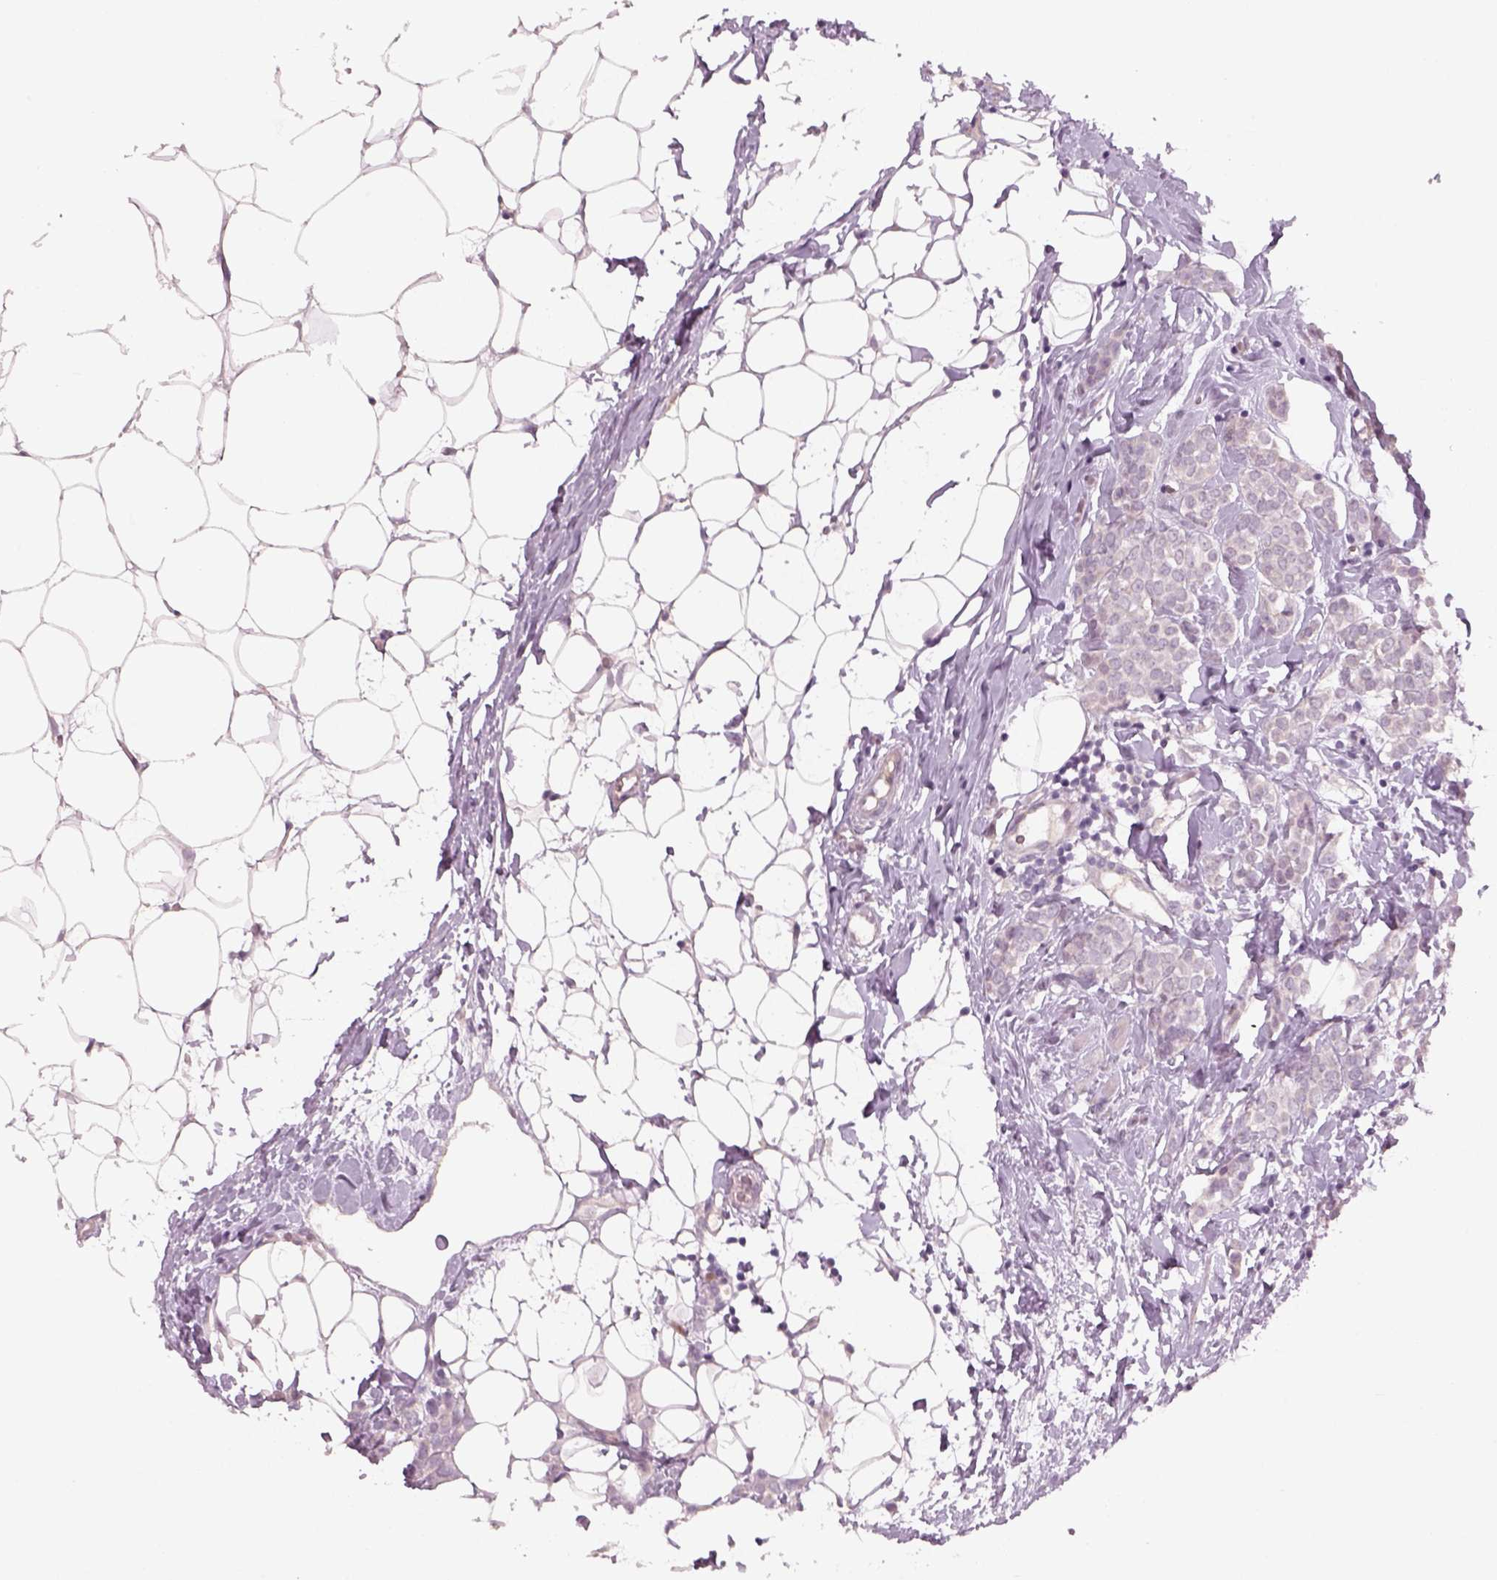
{"staining": {"intensity": "negative", "quantity": "none", "location": "none"}, "tissue": "breast cancer", "cell_type": "Tumor cells", "image_type": "cancer", "snomed": [{"axis": "morphology", "description": "Lobular carcinoma"}, {"axis": "topography", "description": "Breast"}], "caption": "IHC of human breast lobular carcinoma reveals no staining in tumor cells.", "gene": "PENK", "patient": {"sex": "female", "age": 49}}